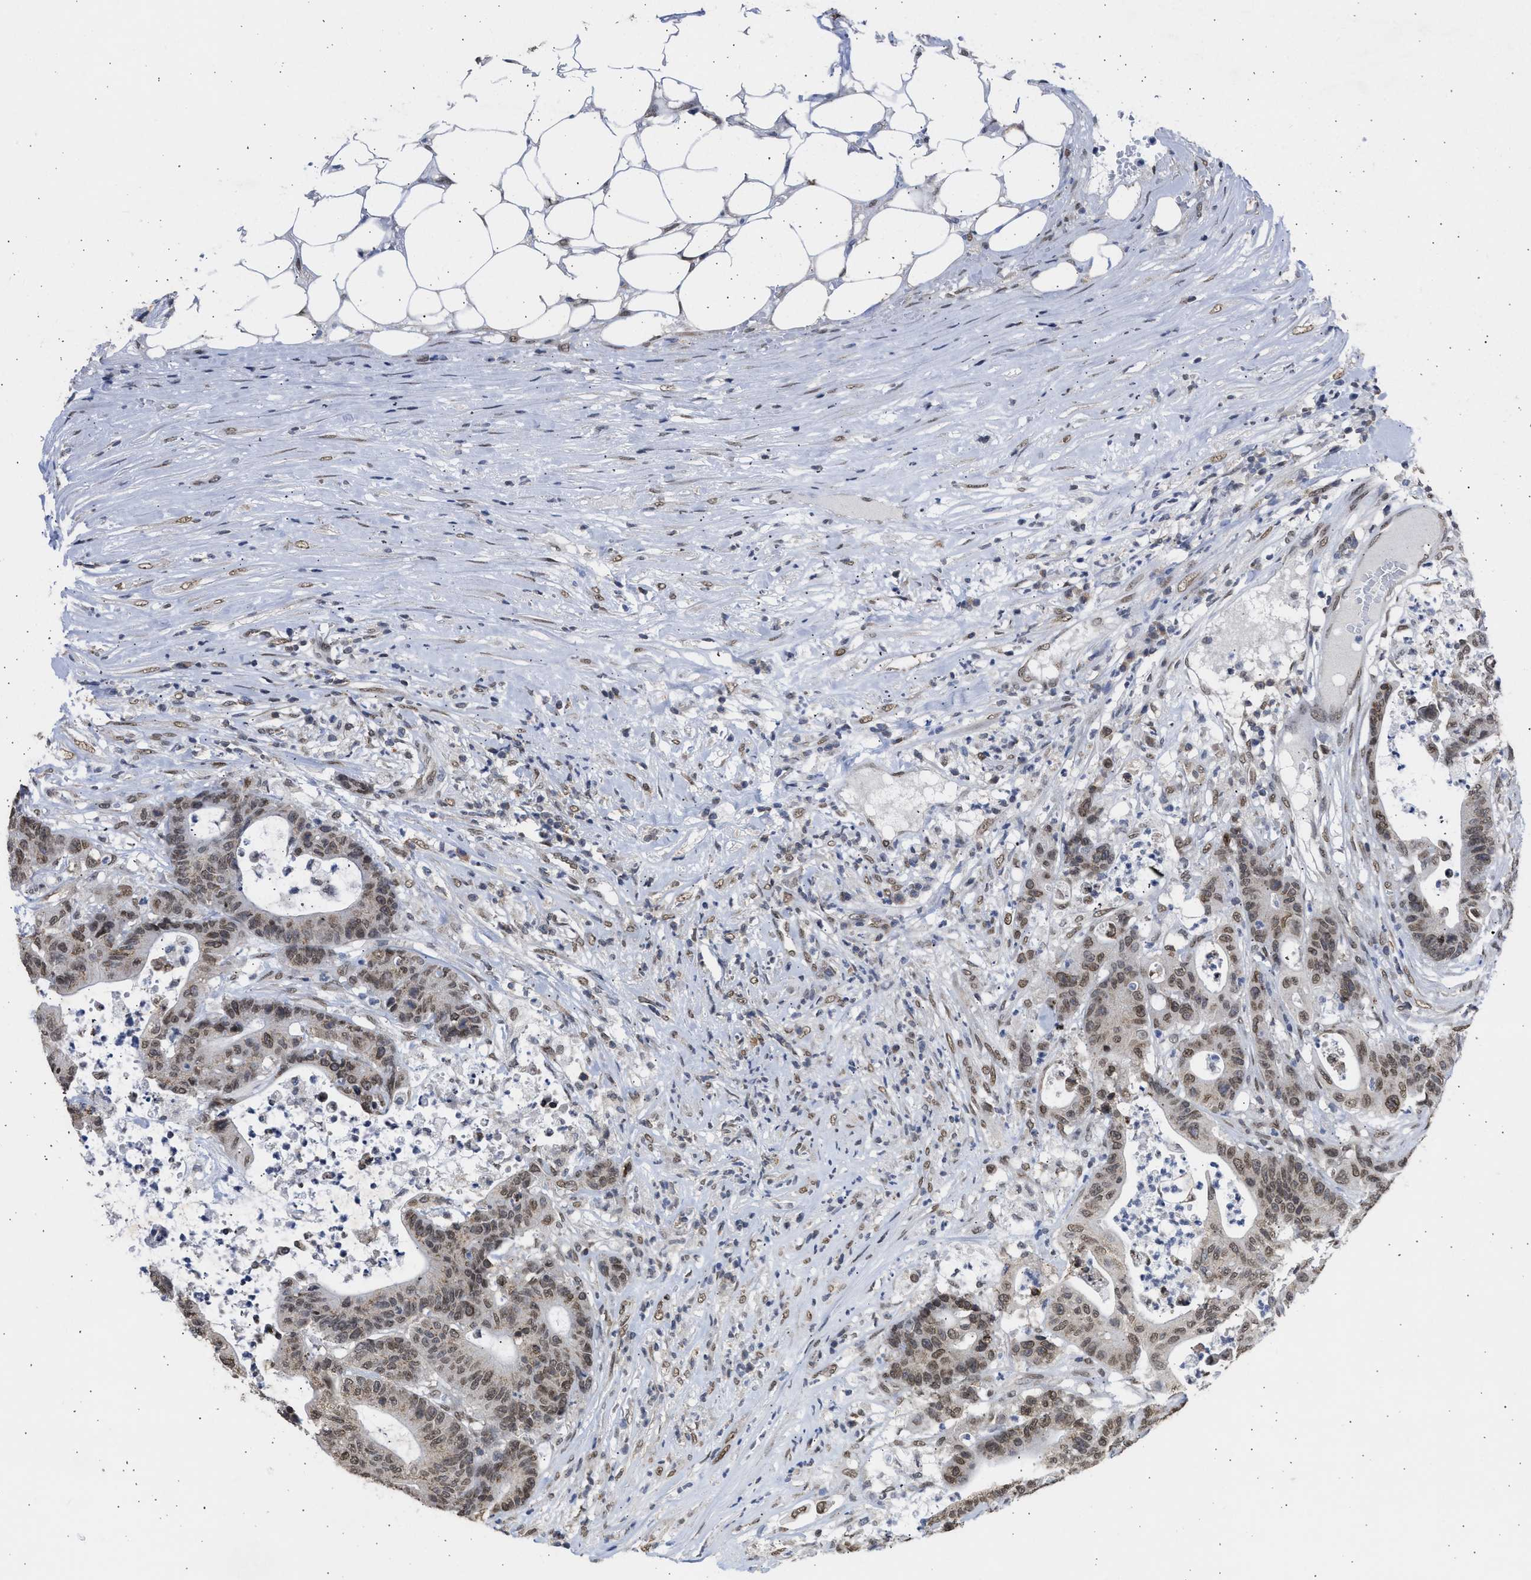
{"staining": {"intensity": "weak", "quantity": "25%-75%", "location": "nuclear"}, "tissue": "colorectal cancer", "cell_type": "Tumor cells", "image_type": "cancer", "snomed": [{"axis": "morphology", "description": "Adenocarcinoma, NOS"}, {"axis": "topography", "description": "Colon"}], "caption": "The micrograph reveals a brown stain indicating the presence of a protein in the nuclear of tumor cells in adenocarcinoma (colorectal).", "gene": "NUP35", "patient": {"sex": "female", "age": 84}}